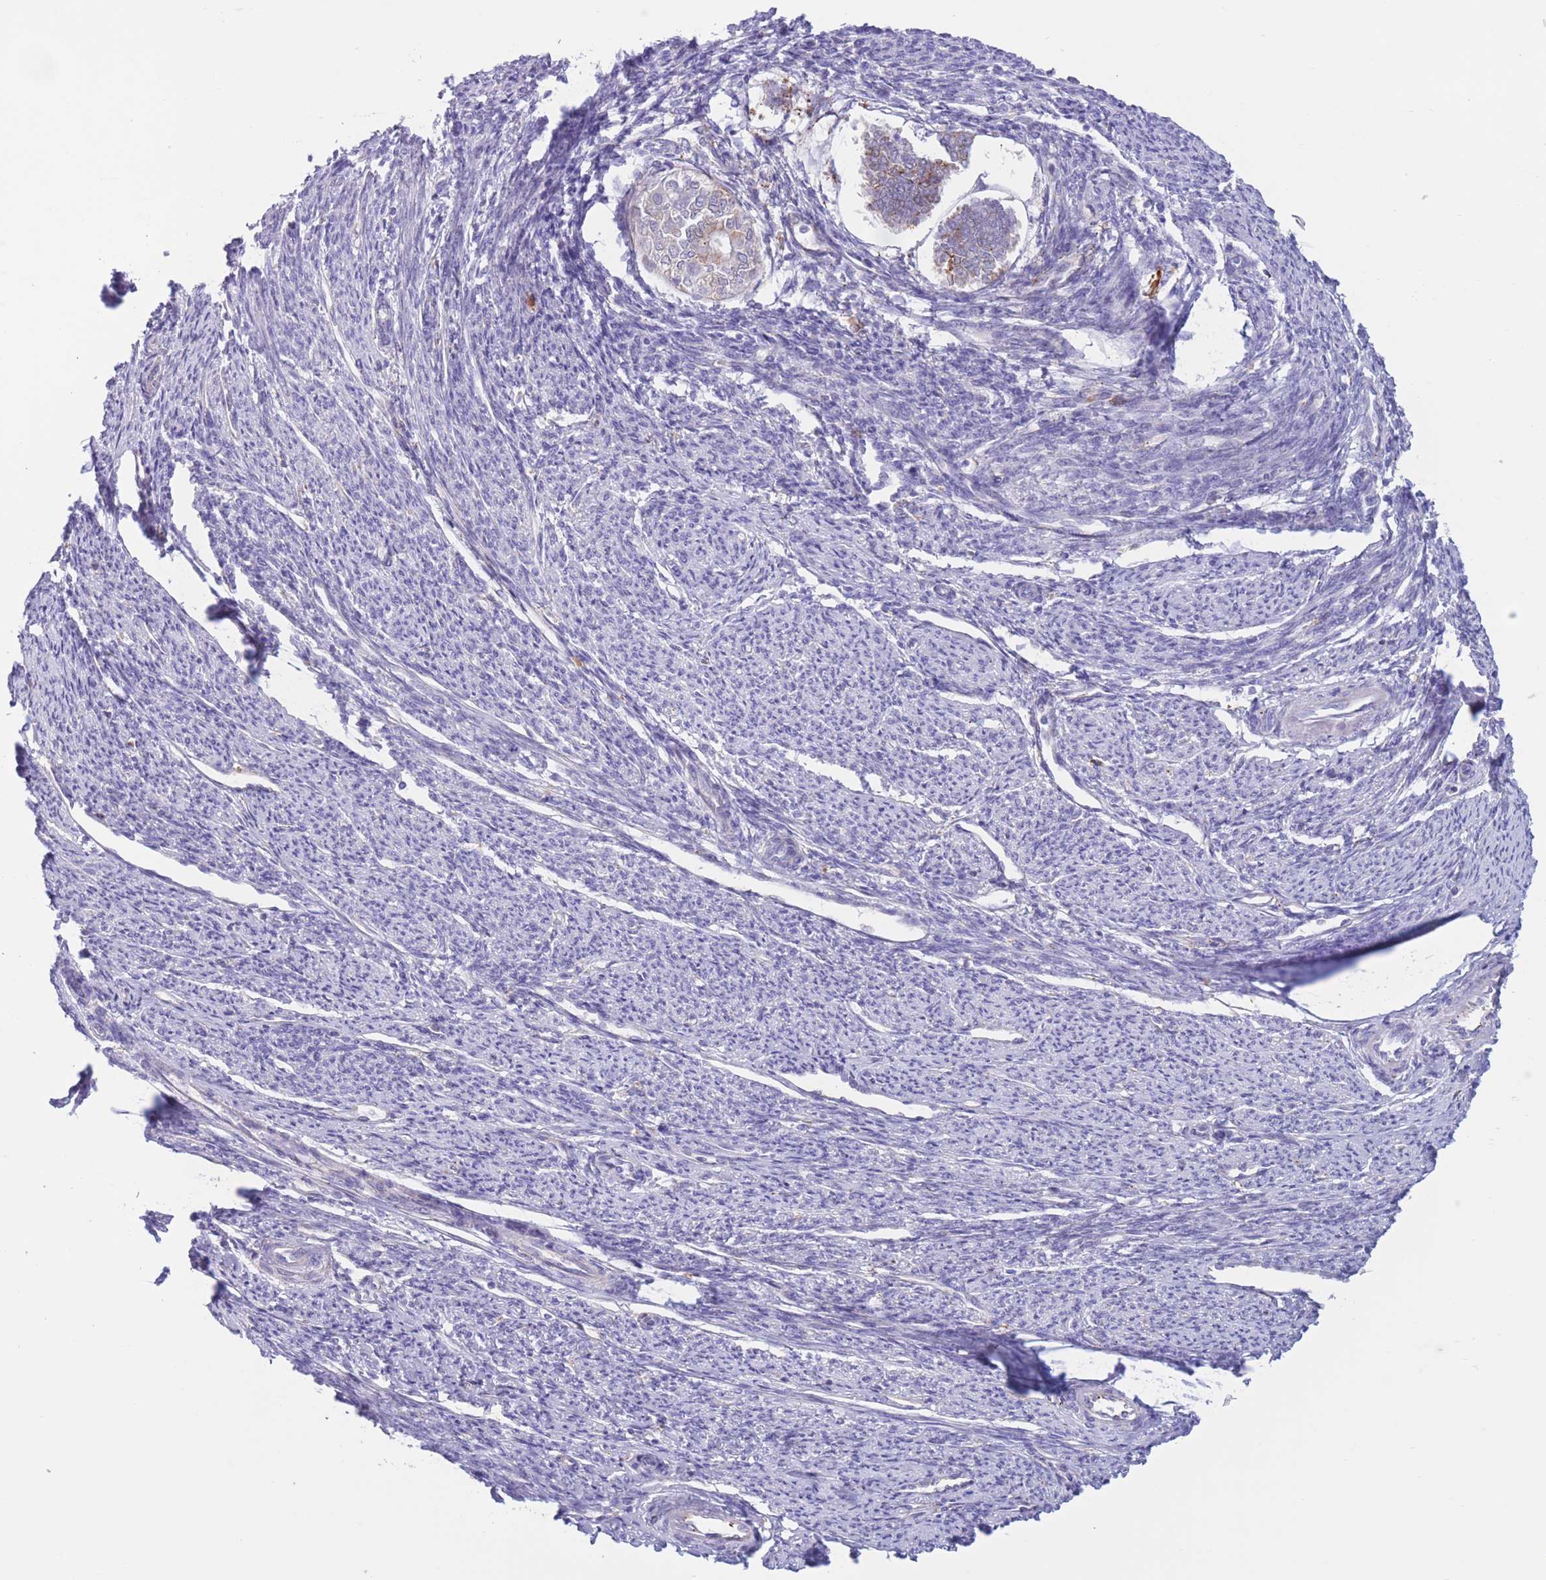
{"staining": {"intensity": "negative", "quantity": "none", "location": "none"}, "tissue": "smooth muscle", "cell_type": "Smooth muscle cells", "image_type": "normal", "snomed": [{"axis": "morphology", "description": "Normal tissue, NOS"}, {"axis": "topography", "description": "Smooth muscle"}, {"axis": "topography", "description": "Uterus"}], "caption": "IHC micrograph of benign smooth muscle: smooth muscle stained with DAB exhibits no significant protein staining in smooth muscle cells.", "gene": "MYDGF", "patient": {"sex": "female", "age": 59}}